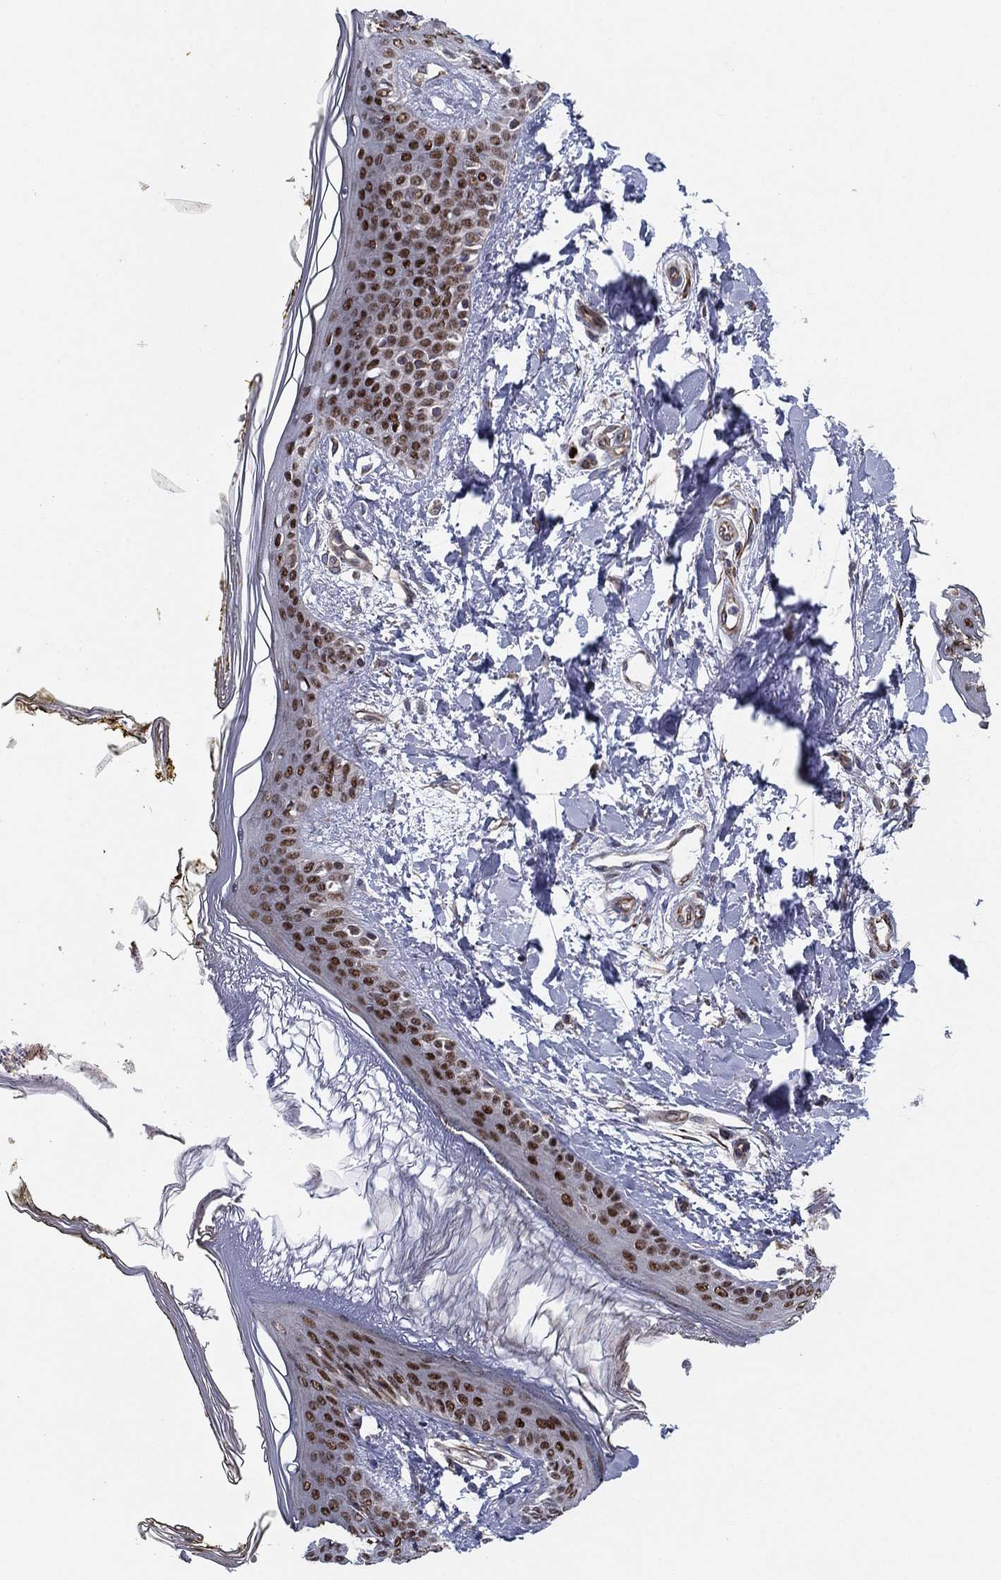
{"staining": {"intensity": "weak", "quantity": "25%-75%", "location": "nuclear"}, "tissue": "skin", "cell_type": "Fibroblasts", "image_type": "normal", "snomed": [{"axis": "morphology", "description": "Normal tissue, NOS"}, {"axis": "topography", "description": "Skin"}], "caption": "Immunohistochemical staining of normal skin reveals 25%-75% levels of weak nuclear protein expression in approximately 25%-75% of fibroblasts. (DAB (3,3'-diaminobenzidine) IHC, brown staining for protein, blue staining for nuclei).", "gene": "BCL11A", "patient": {"sex": "female", "age": 34}}